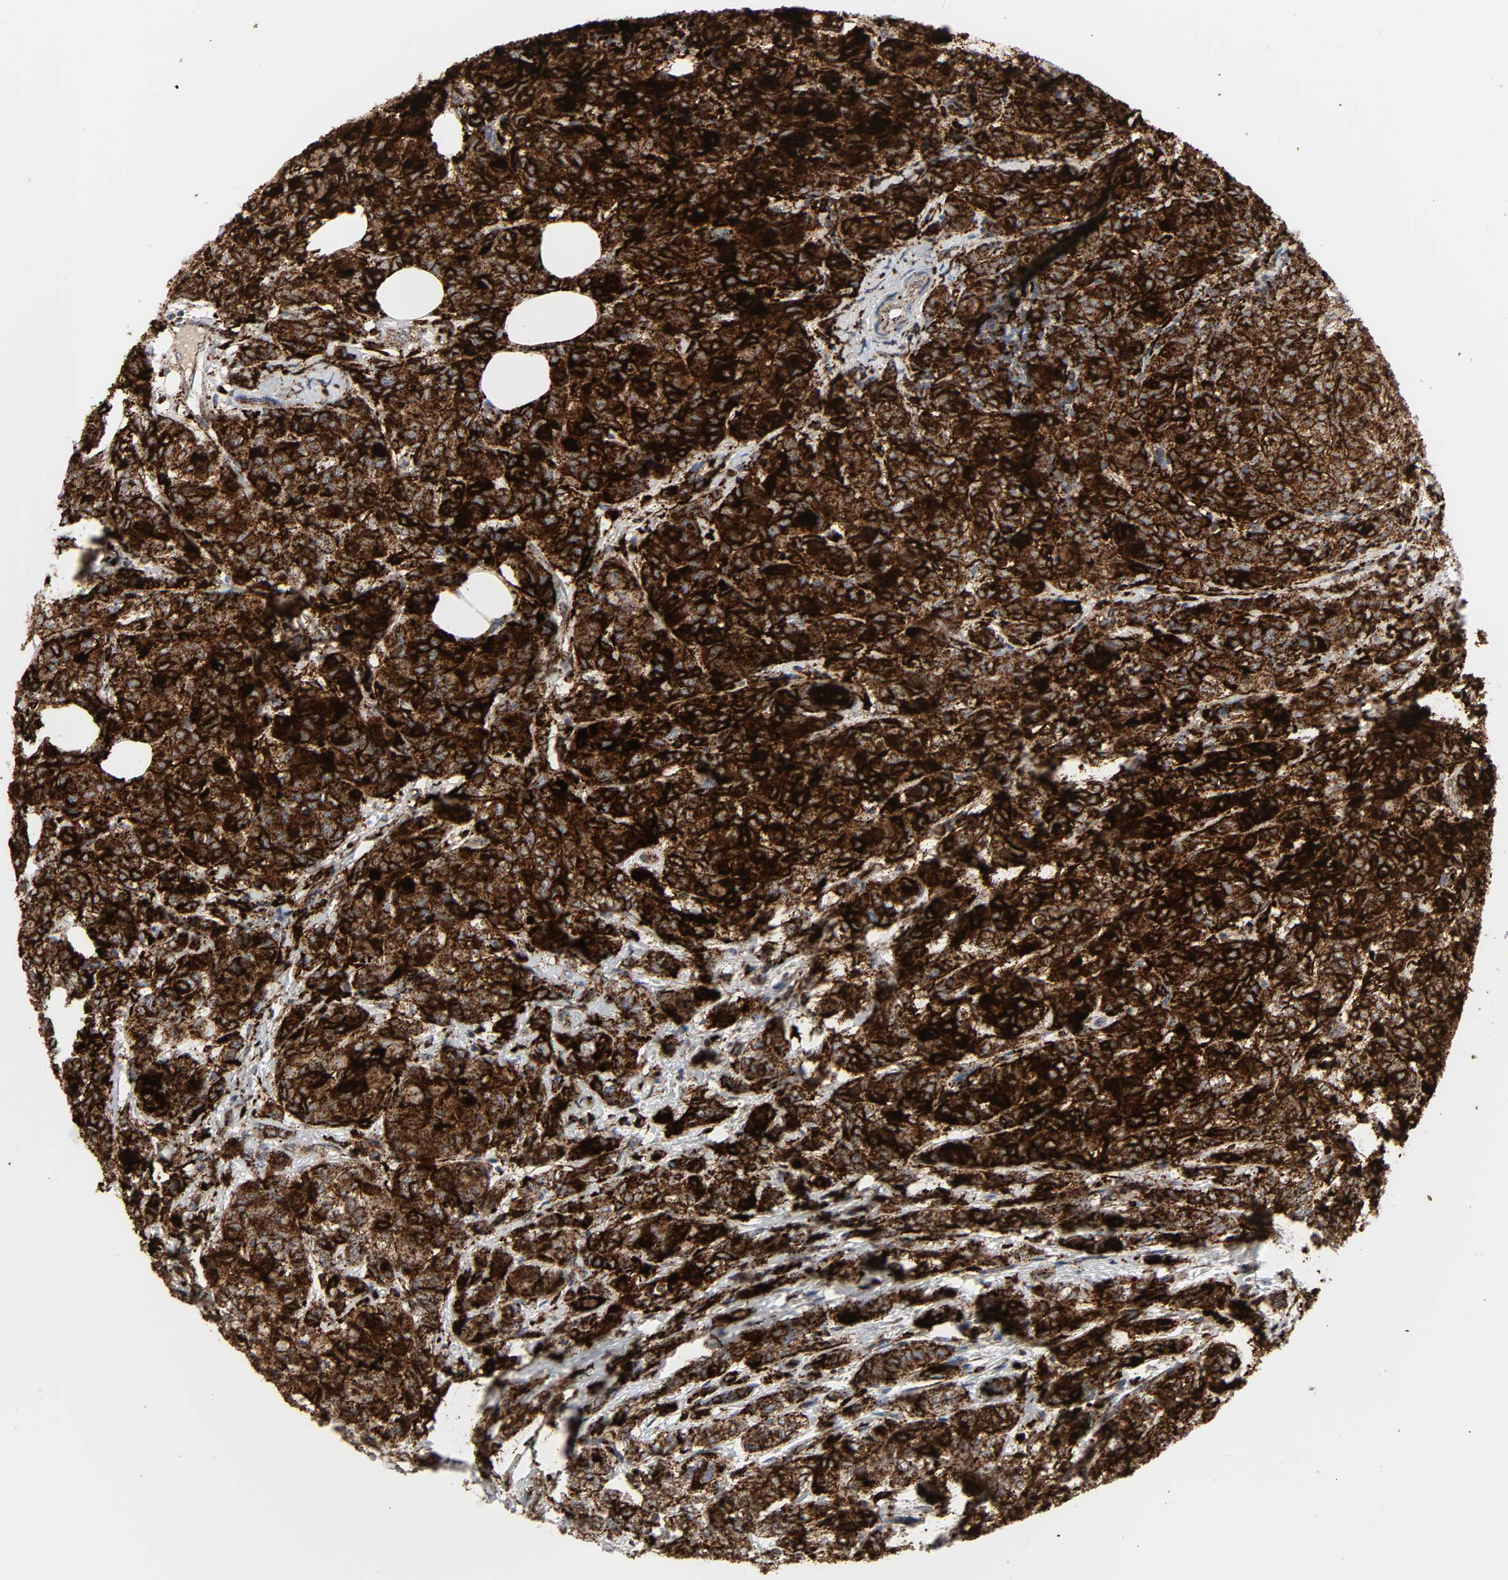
{"staining": {"intensity": "strong", "quantity": "25%-75%", "location": "cytoplasmic/membranous"}, "tissue": "breast cancer", "cell_type": "Tumor cells", "image_type": "cancer", "snomed": [{"axis": "morphology", "description": "Lobular carcinoma"}, {"axis": "topography", "description": "Breast"}], "caption": "Protein expression analysis of human lobular carcinoma (breast) reveals strong cytoplasmic/membranous staining in approximately 25%-75% of tumor cells.", "gene": "PSAP", "patient": {"sex": "female", "age": 60}}